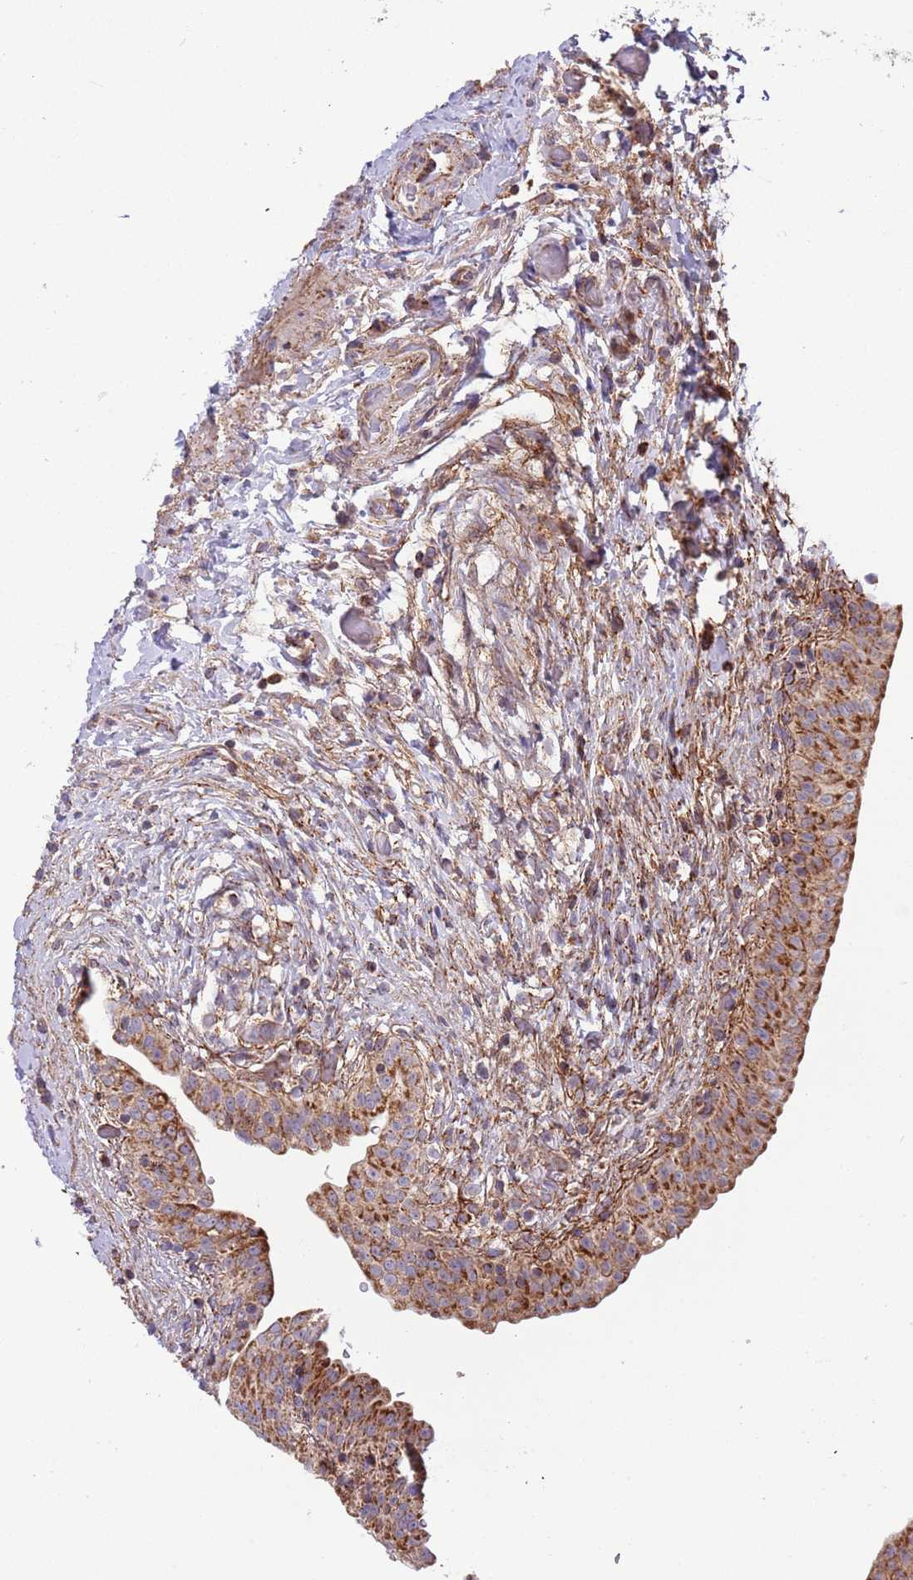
{"staining": {"intensity": "strong", "quantity": ">75%", "location": "cytoplasmic/membranous"}, "tissue": "urinary bladder", "cell_type": "Urothelial cells", "image_type": "normal", "snomed": [{"axis": "morphology", "description": "Normal tissue, NOS"}, {"axis": "topography", "description": "Urinary bladder"}], "caption": "The micrograph exhibits a brown stain indicating the presence of a protein in the cytoplasmic/membranous of urothelial cells in urinary bladder.", "gene": "IRS4", "patient": {"sex": "male", "age": 69}}